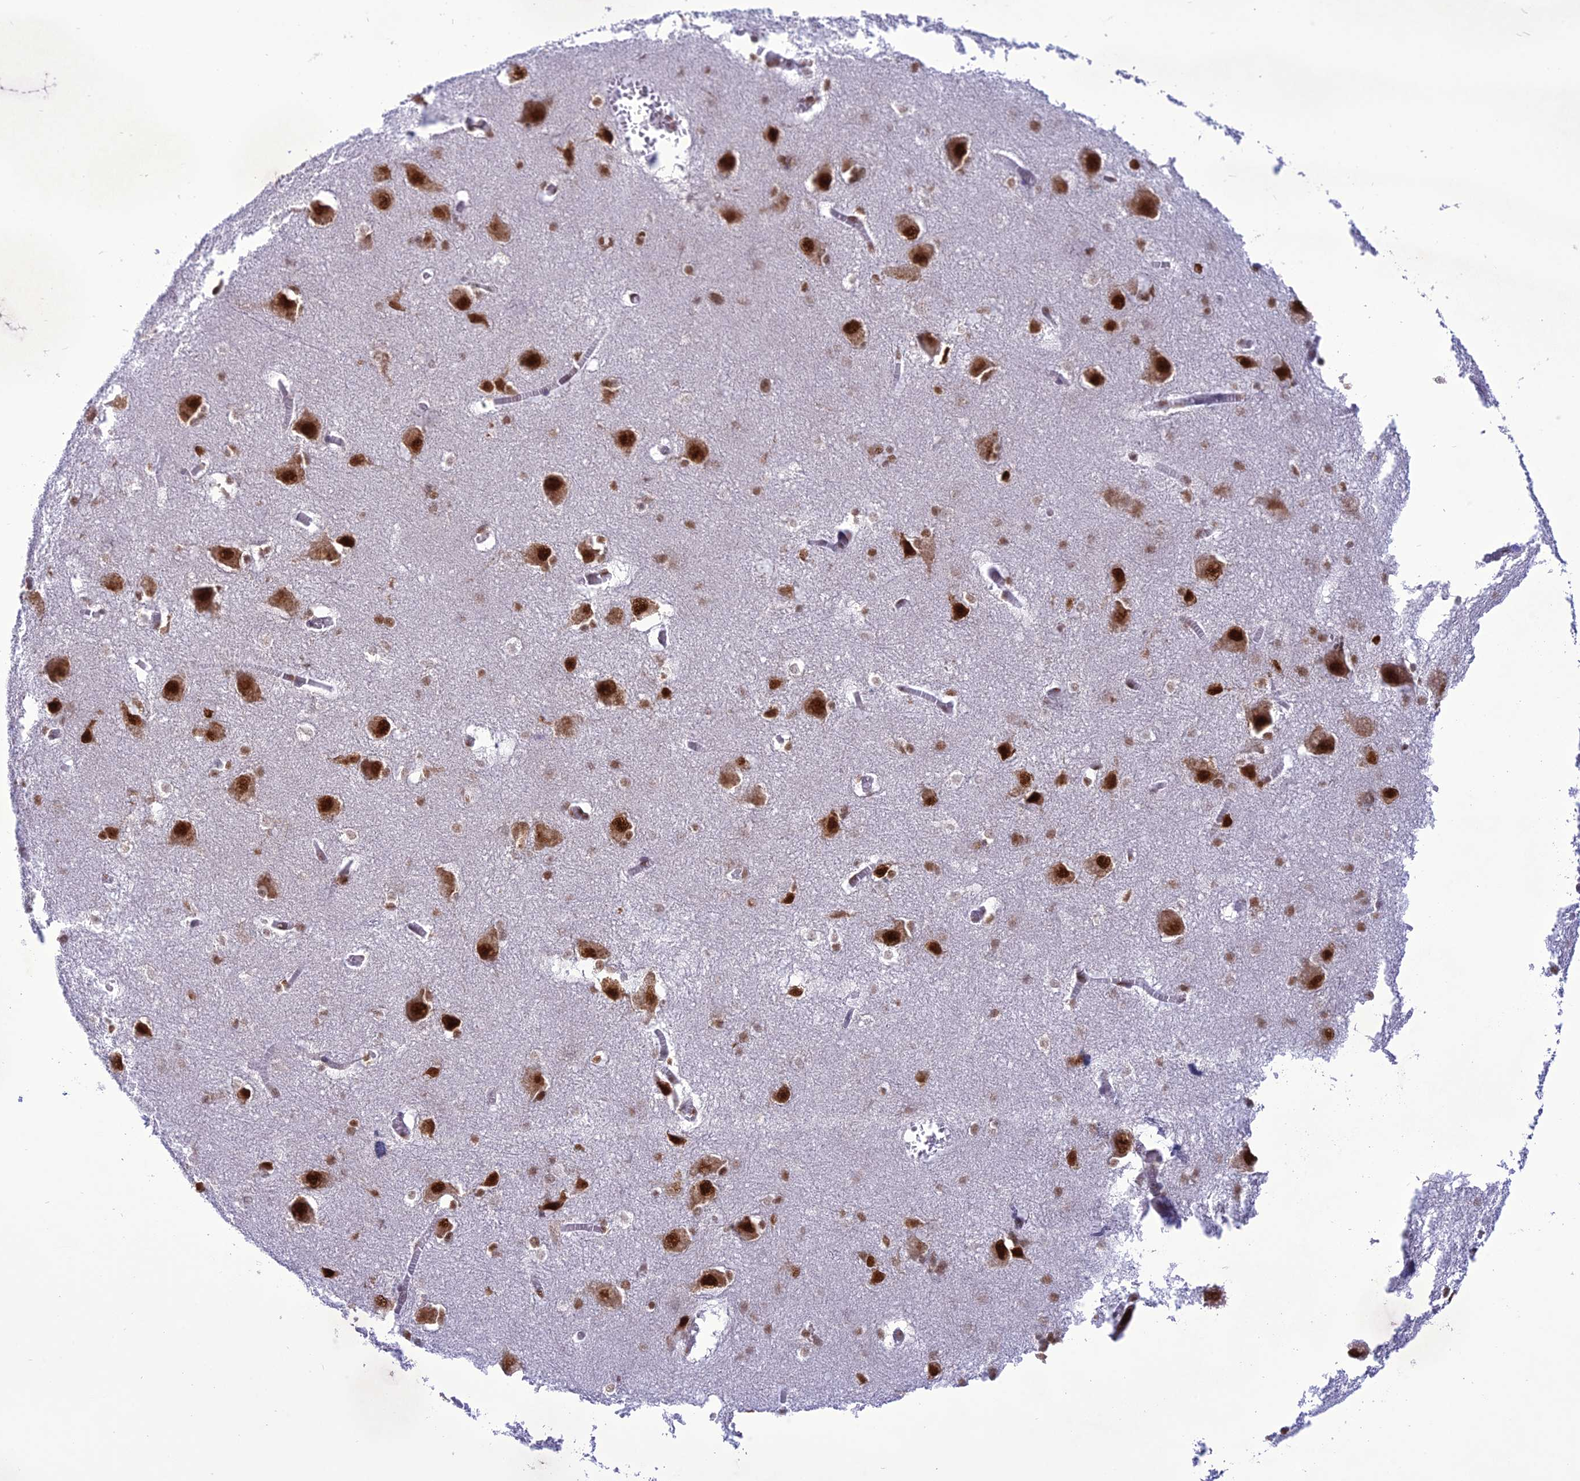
{"staining": {"intensity": "moderate", "quantity": ">75%", "location": "nuclear"}, "tissue": "caudate", "cell_type": "Glial cells", "image_type": "normal", "snomed": [{"axis": "morphology", "description": "Normal tissue, NOS"}, {"axis": "topography", "description": "Lateral ventricle wall"}], "caption": "This image displays immunohistochemistry (IHC) staining of unremarkable caudate, with medium moderate nuclear positivity in approximately >75% of glial cells.", "gene": "DDX1", "patient": {"sex": "male", "age": 37}}